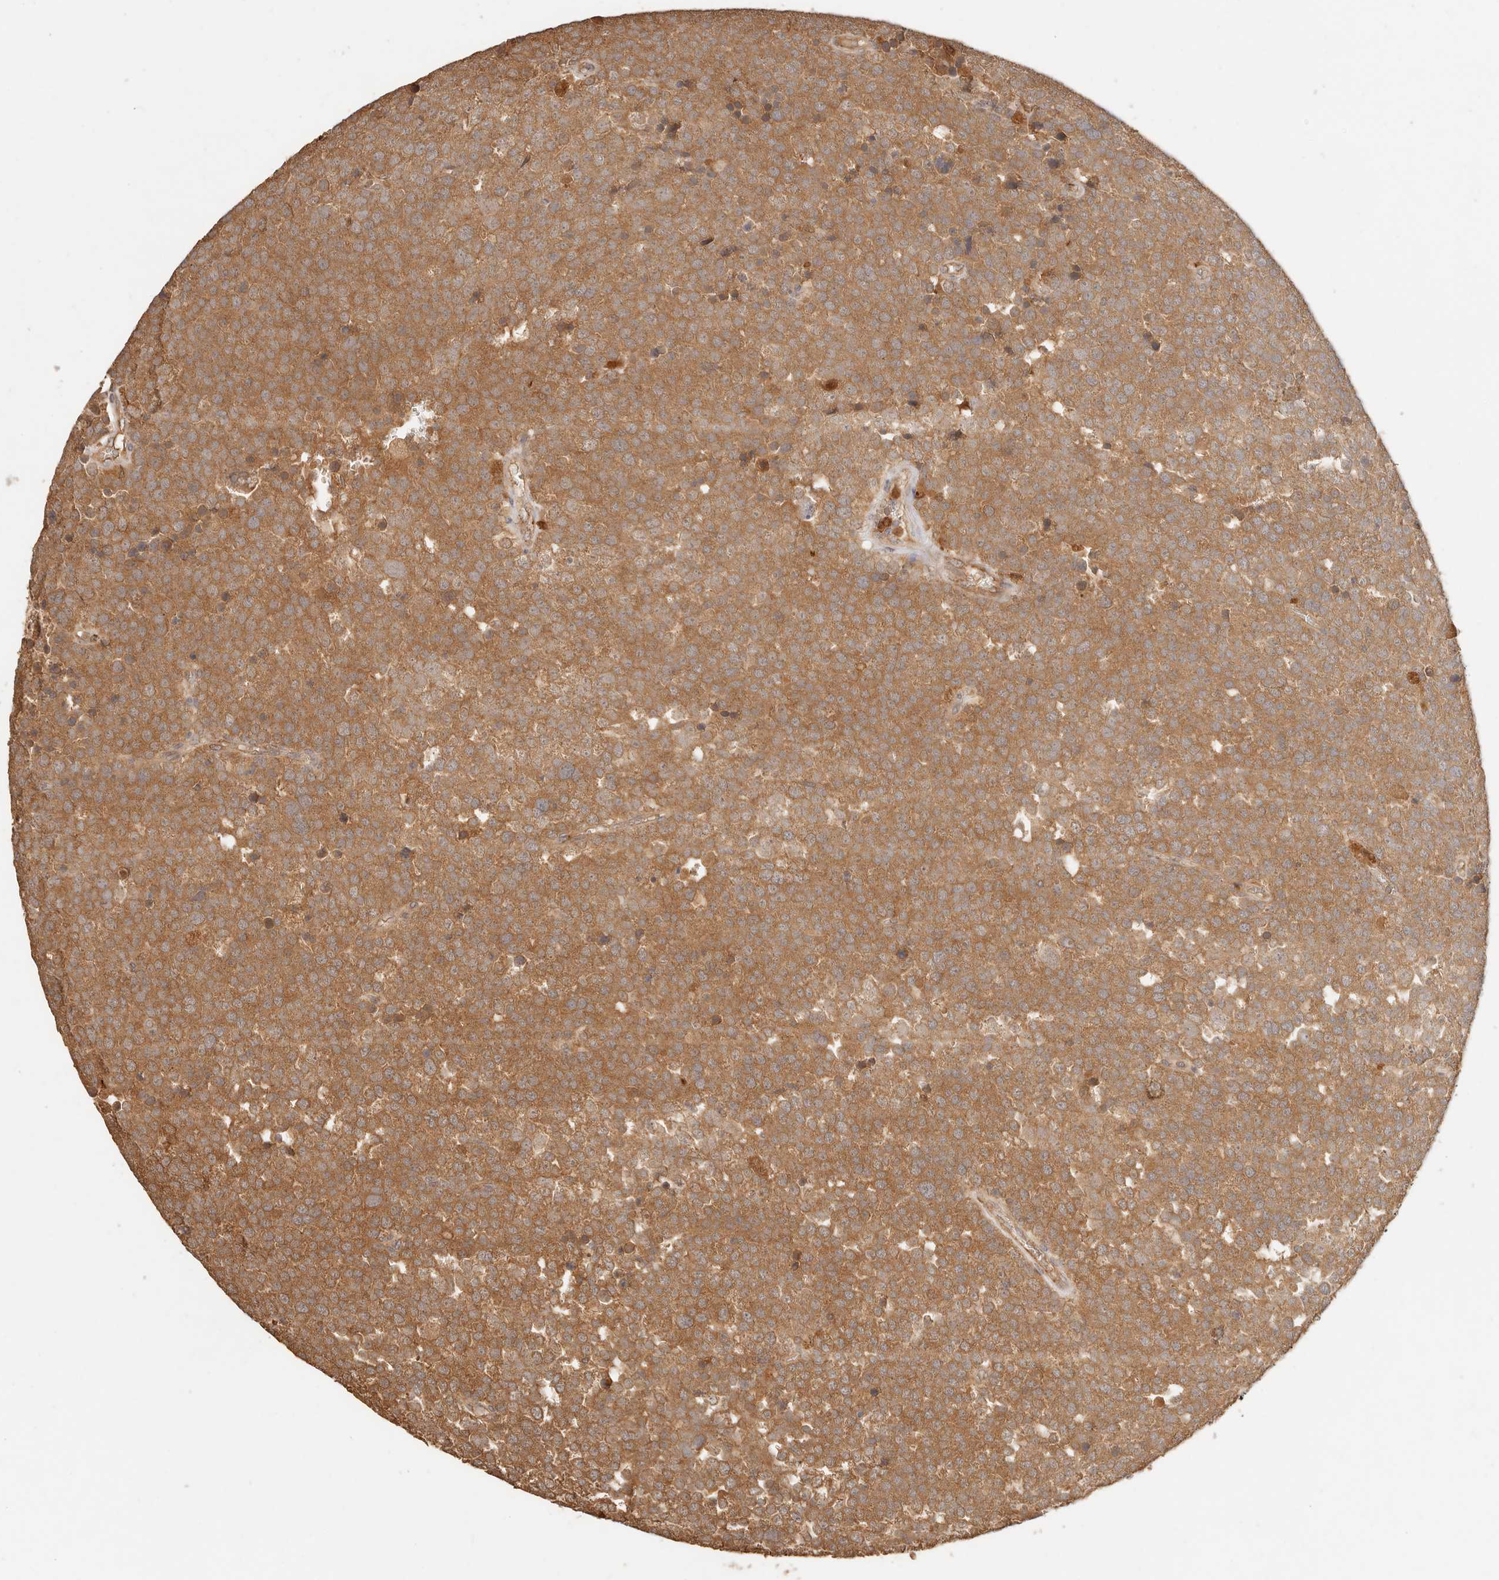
{"staining": {"intensity": "moderate", "quantity": ">75%", "location": "cytoplasmic/membranous"}, "tissue": "testis cancer", "cell_type": "Tumor cells", "image_type": "cancer", "snomed": [{"axis": "morphology", "description": "Seminoma, NOS"}, {"axis": "topography", "description": "Testis"}], "caption": "This histopathology image demonstrates testis cancer stained with immunohistochemistry (IHC) to label a protein in brown. The cytoplasmic/membranous of tumor cells show moderate positivity for the protein. Nuclei are counter-stained blue.", "gene": "INTS11", "patient": {"sex": "male", "age": 71}}